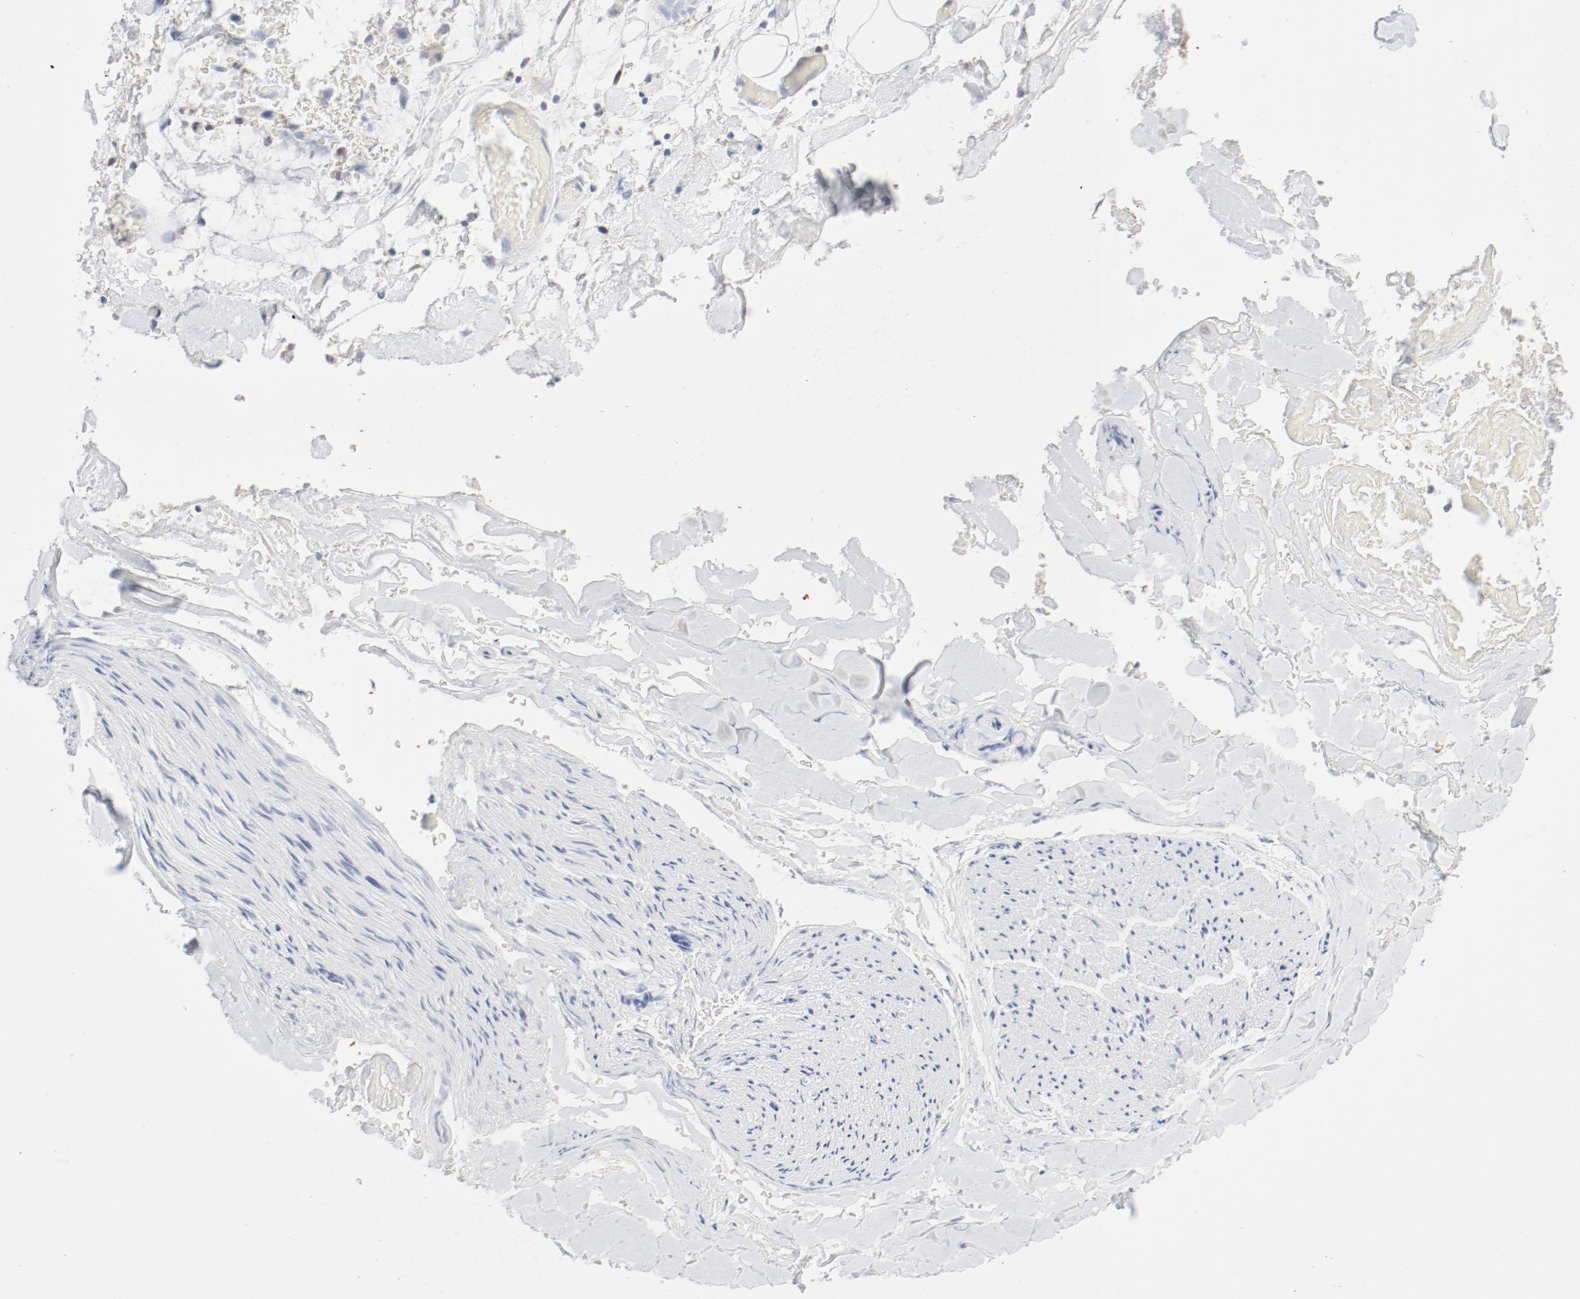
{"staining": {"intensity": "moderate", "quantity": ">75%", "location": "cytoplasmic/membranous"}, "tissue": "adipose tissue", "cell_type": "Adipocytes", "image_type": "normal", "snomed": [{"axis": "morphology", "description": "Normal tissue, NOS"}, {"axis": "morphology", "description": "Cholangiocarcinoma"}, {"axis": "topography", "description": "Liver"}, {"axis": "topography", "description": "Peripheral nerve tissue"}], "caption": "A high-resolution micrograph shows immunohistochemistry (IHC) staining of unremarkable adipose tissue, which reveals moderate cytoplasmic/membranous expression in approximately >75% of adipocytes.", "gene": "PGM1", "patient": {"sex": "male", "age": 50}}